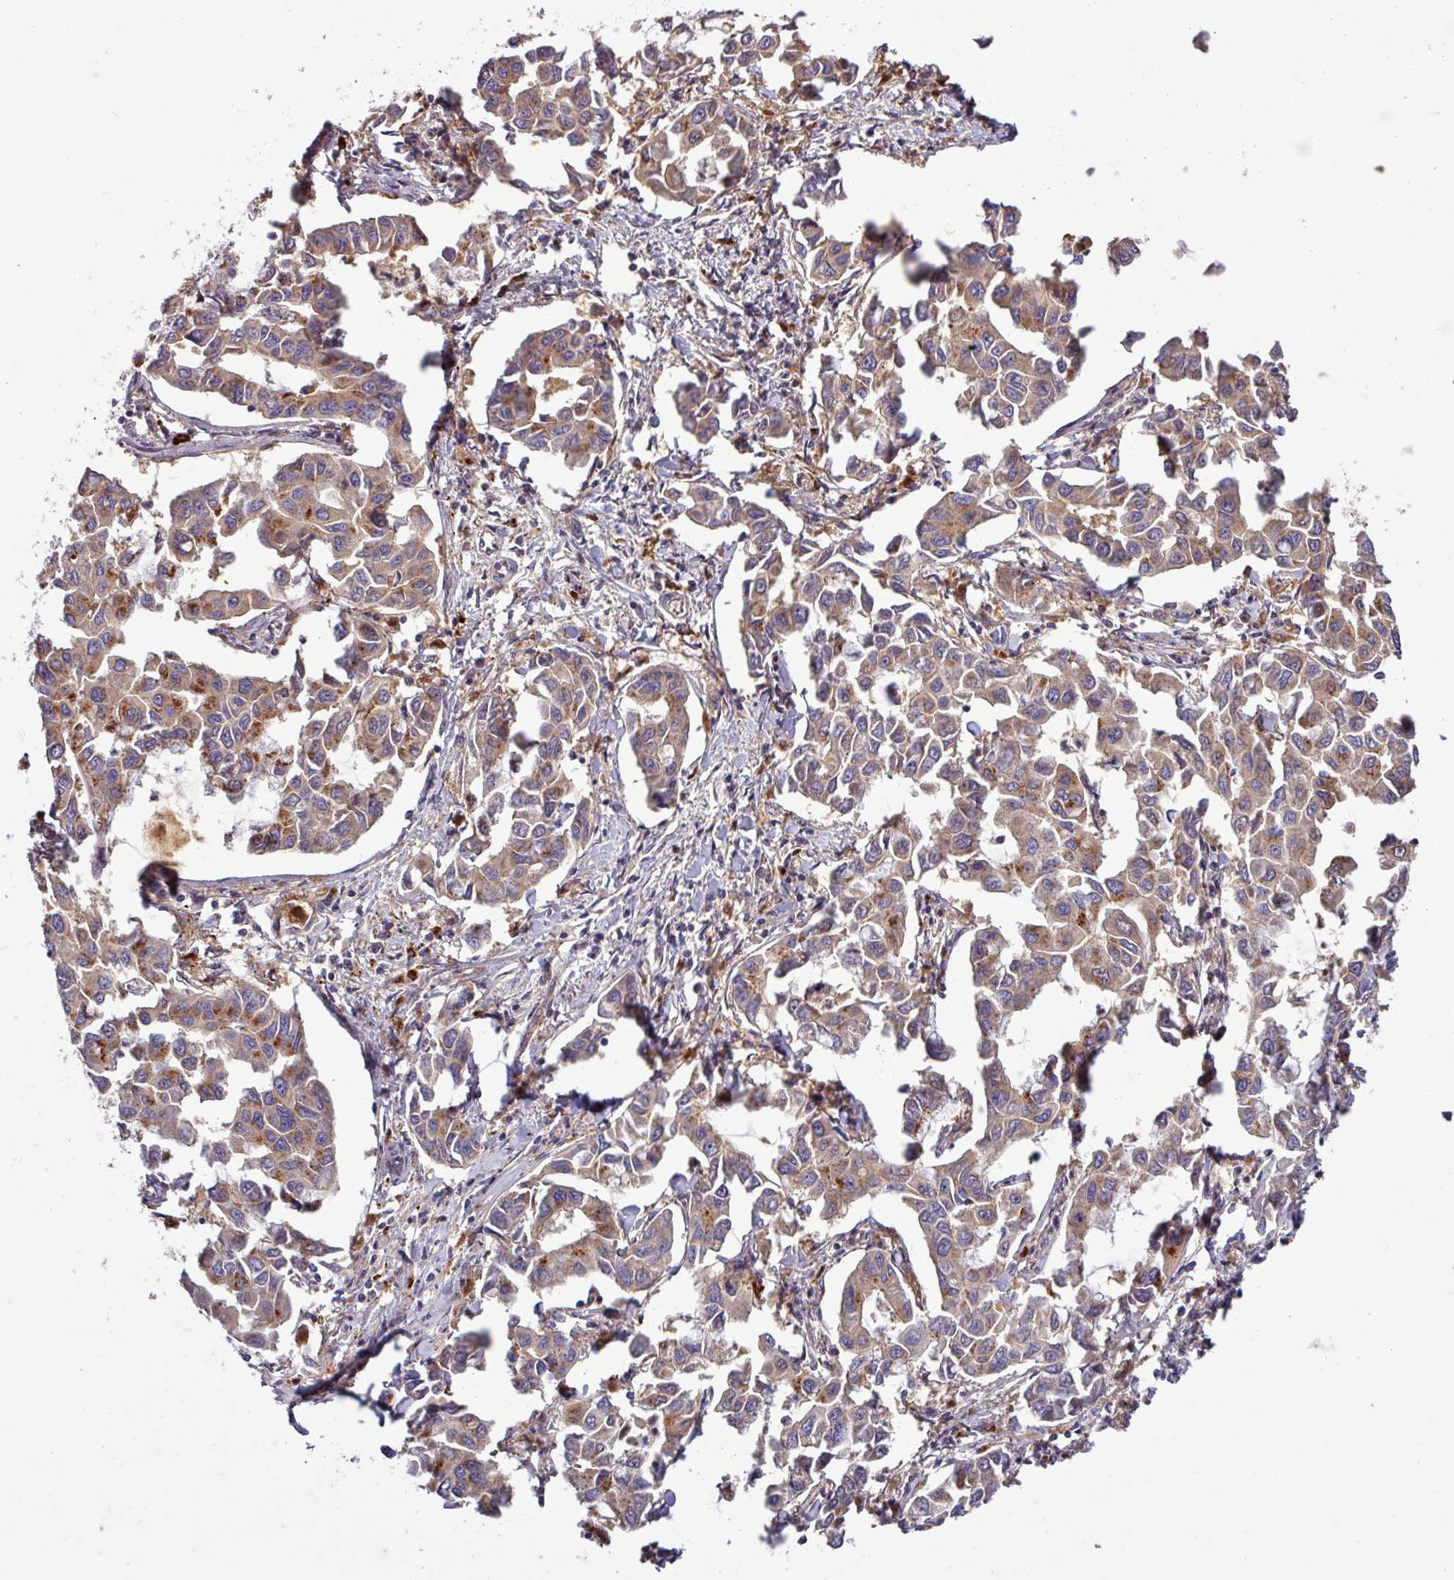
{"staining": {"intensity": "moderate", "quantity": ">75%", "location": "cytoplasmic/membranous"}, "tissue": "lung cancer", "cell_type": "Tumor cells", "image_type": "cancer", "snomed": [{"axis": "morphology", "description": "Adenocarcinoma, NOS"}, {"axis": "topography", "description": "Lung"}], "caption": "Moderate cytoplasmic/membranous expression for a protein is appreciated in approximately >75% of tumor cells of adenocarcinoma (lung) using immunohistochemistry (IHC).", "gene": "AMIGO2", "patient": {"sex": "male", "age": 64}}